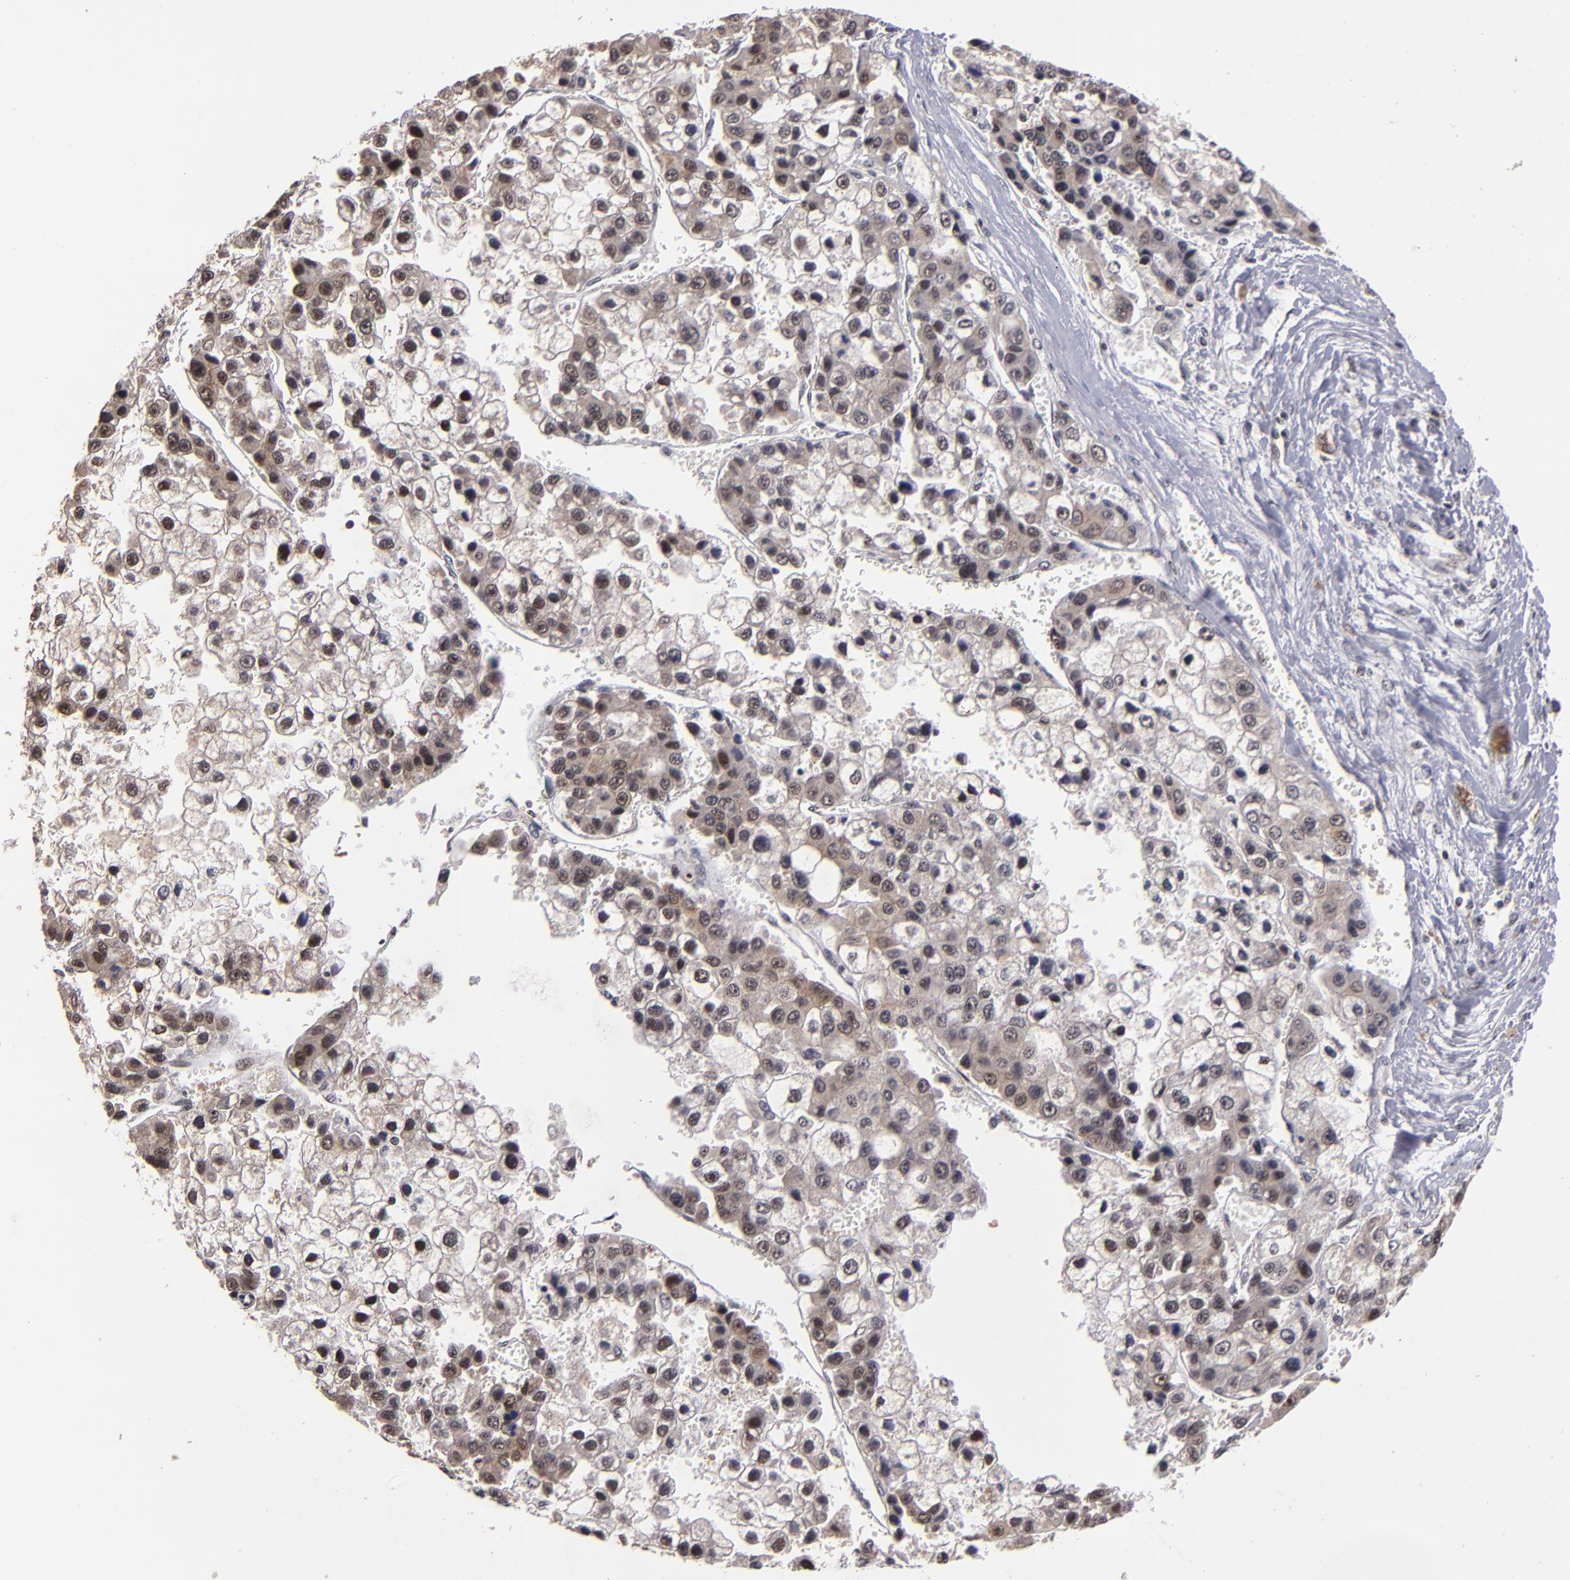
{"staining": {"intensity": "moderate", "quantity": ">75%", "location": "cytoplasmic/membranous,nuclear"}, "tissue": "liver cancer", "cell_type": "Tumor cells", "image_type": "cancer", "snomed": [{"axis": "morphology", "description": "Carcinoma, Hepatocellular, NOS"}, {"axis": "topography", "description": "Liver"}], "caption": "DAB immunohistochemical staining of human liver cancer (hepatocellular carcinoma) exhibits moderate cytoplasmic/membranous and nuclear protein positivity in approximately >75% of tumor cells. Immunohistochemistry stains the protein of interest in brown and the nuclei are stained blue.", "gene": "PCNX4", "patient": {"sex": "female", "age": 66}}